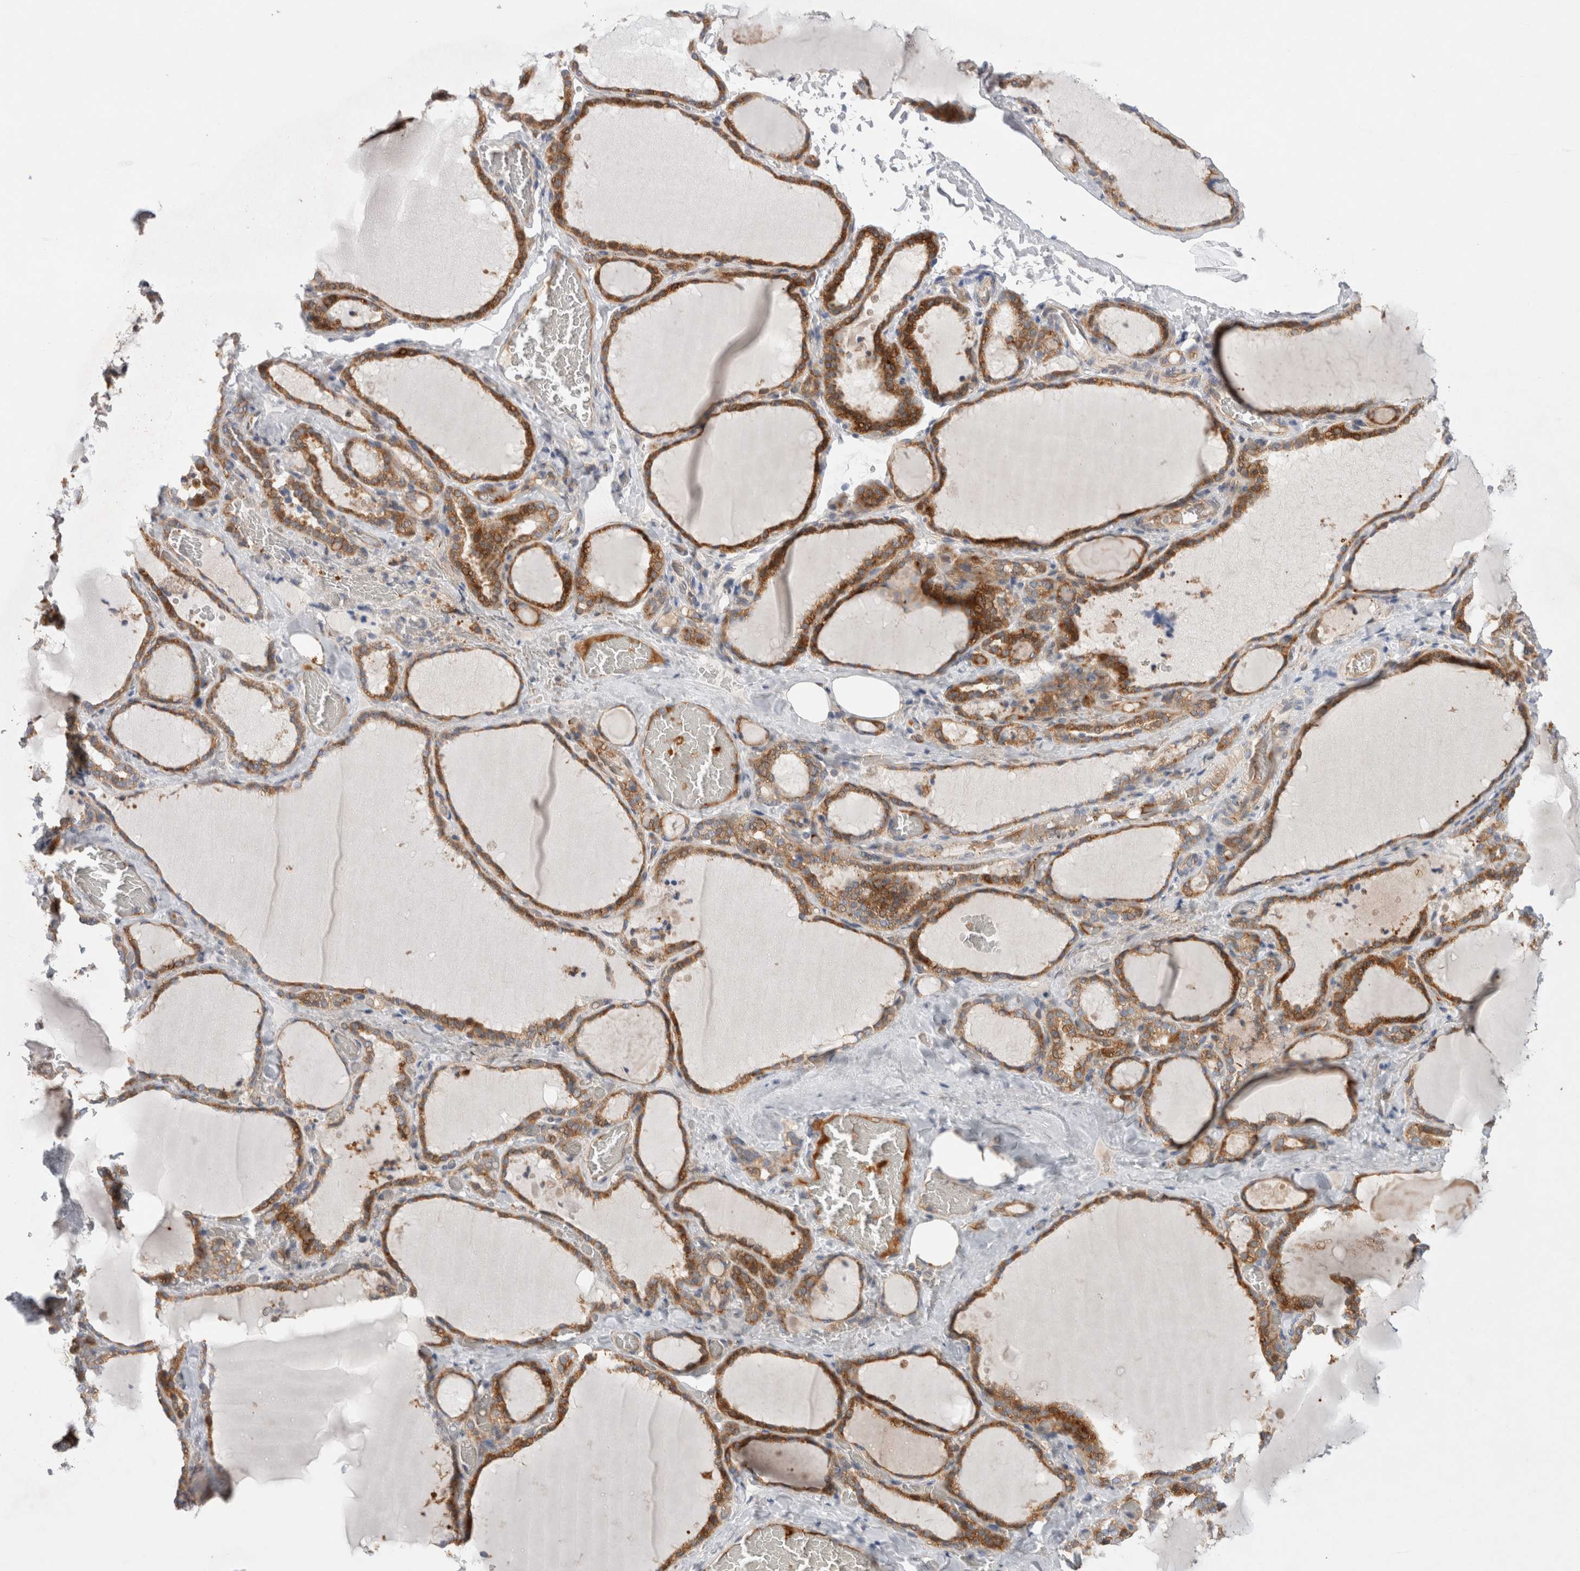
{"staining": {"intensity": "strong", "quantity": ">75%", "location": "cytoplasmic/membranous"}, "tissue": "thyroid gland", "cell_type": "Glandular cells", "image_type": "normal", "snomed": [{"axis": "morphology", "description": "Normal tissue, NOS"}, {"axis": "topography", "description": "Thyroid gland"}], "caption": "IHC micrograph of normal thyroid gland: thyroid gland stained using IHC demonstrates high levels of strong protein expression localized specifically in the cytoplasmic/membranous of glandular cells, appearing as a cytoplasmic/membranous brown color.", "gene": "TBC1D16", "patient": {"sex": "female", "age": 22}}